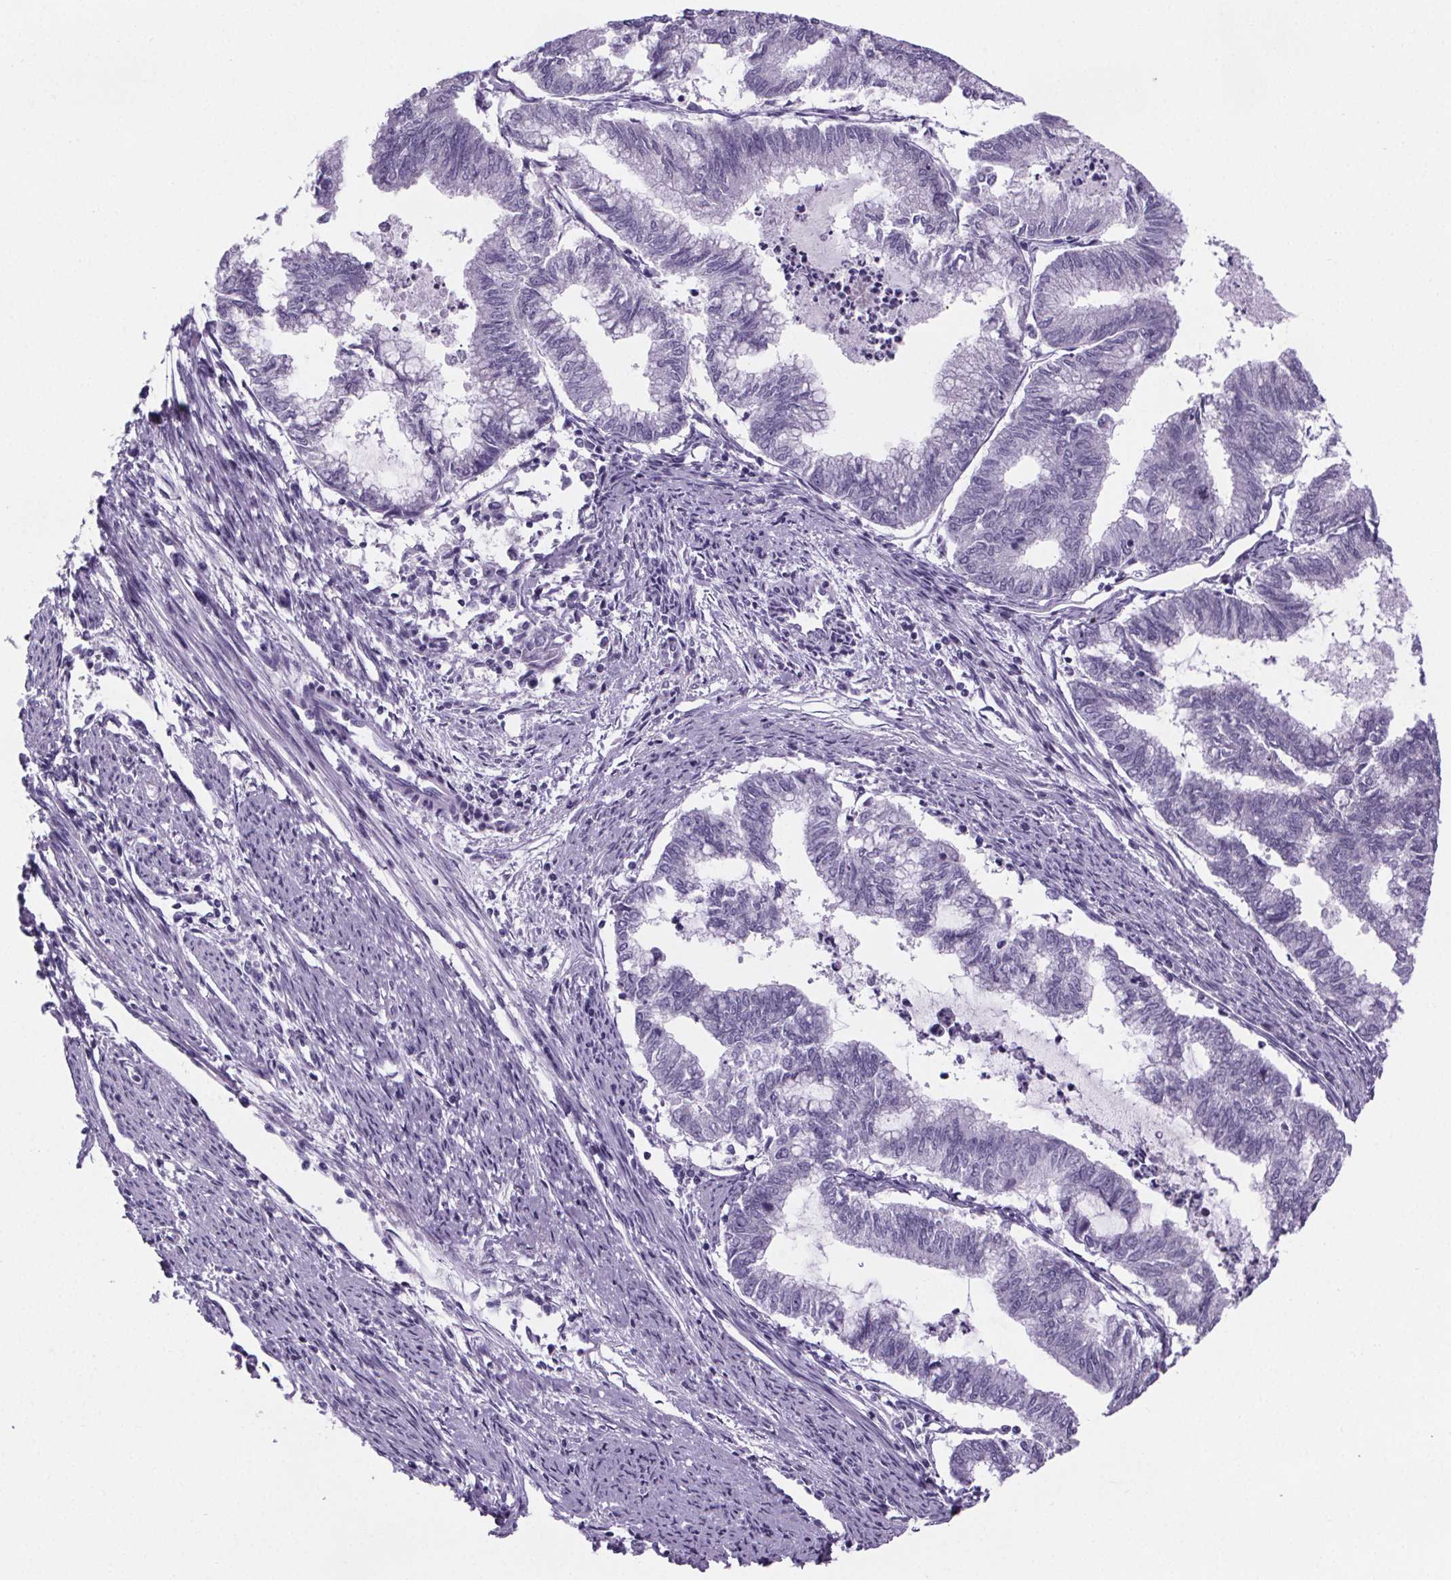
{"staining": {"intensity": "negative", "quantity": "none", "location": "none"}, "tissue": "endometrial cancer", "cell_type": "Tumor cells", "image_type": "cancer", "snomed": [{"axis": "morphology", "description": "Adenocarcinoma, NOS"}, {"axis": "topography", "description": "Endometrium"}], "caption": "Photomicrograph shows no protein expression in tumor cells of endometrial cancer tissue.", "gene": "CUBN", "patient": {"sex": "female", "age": 79}}